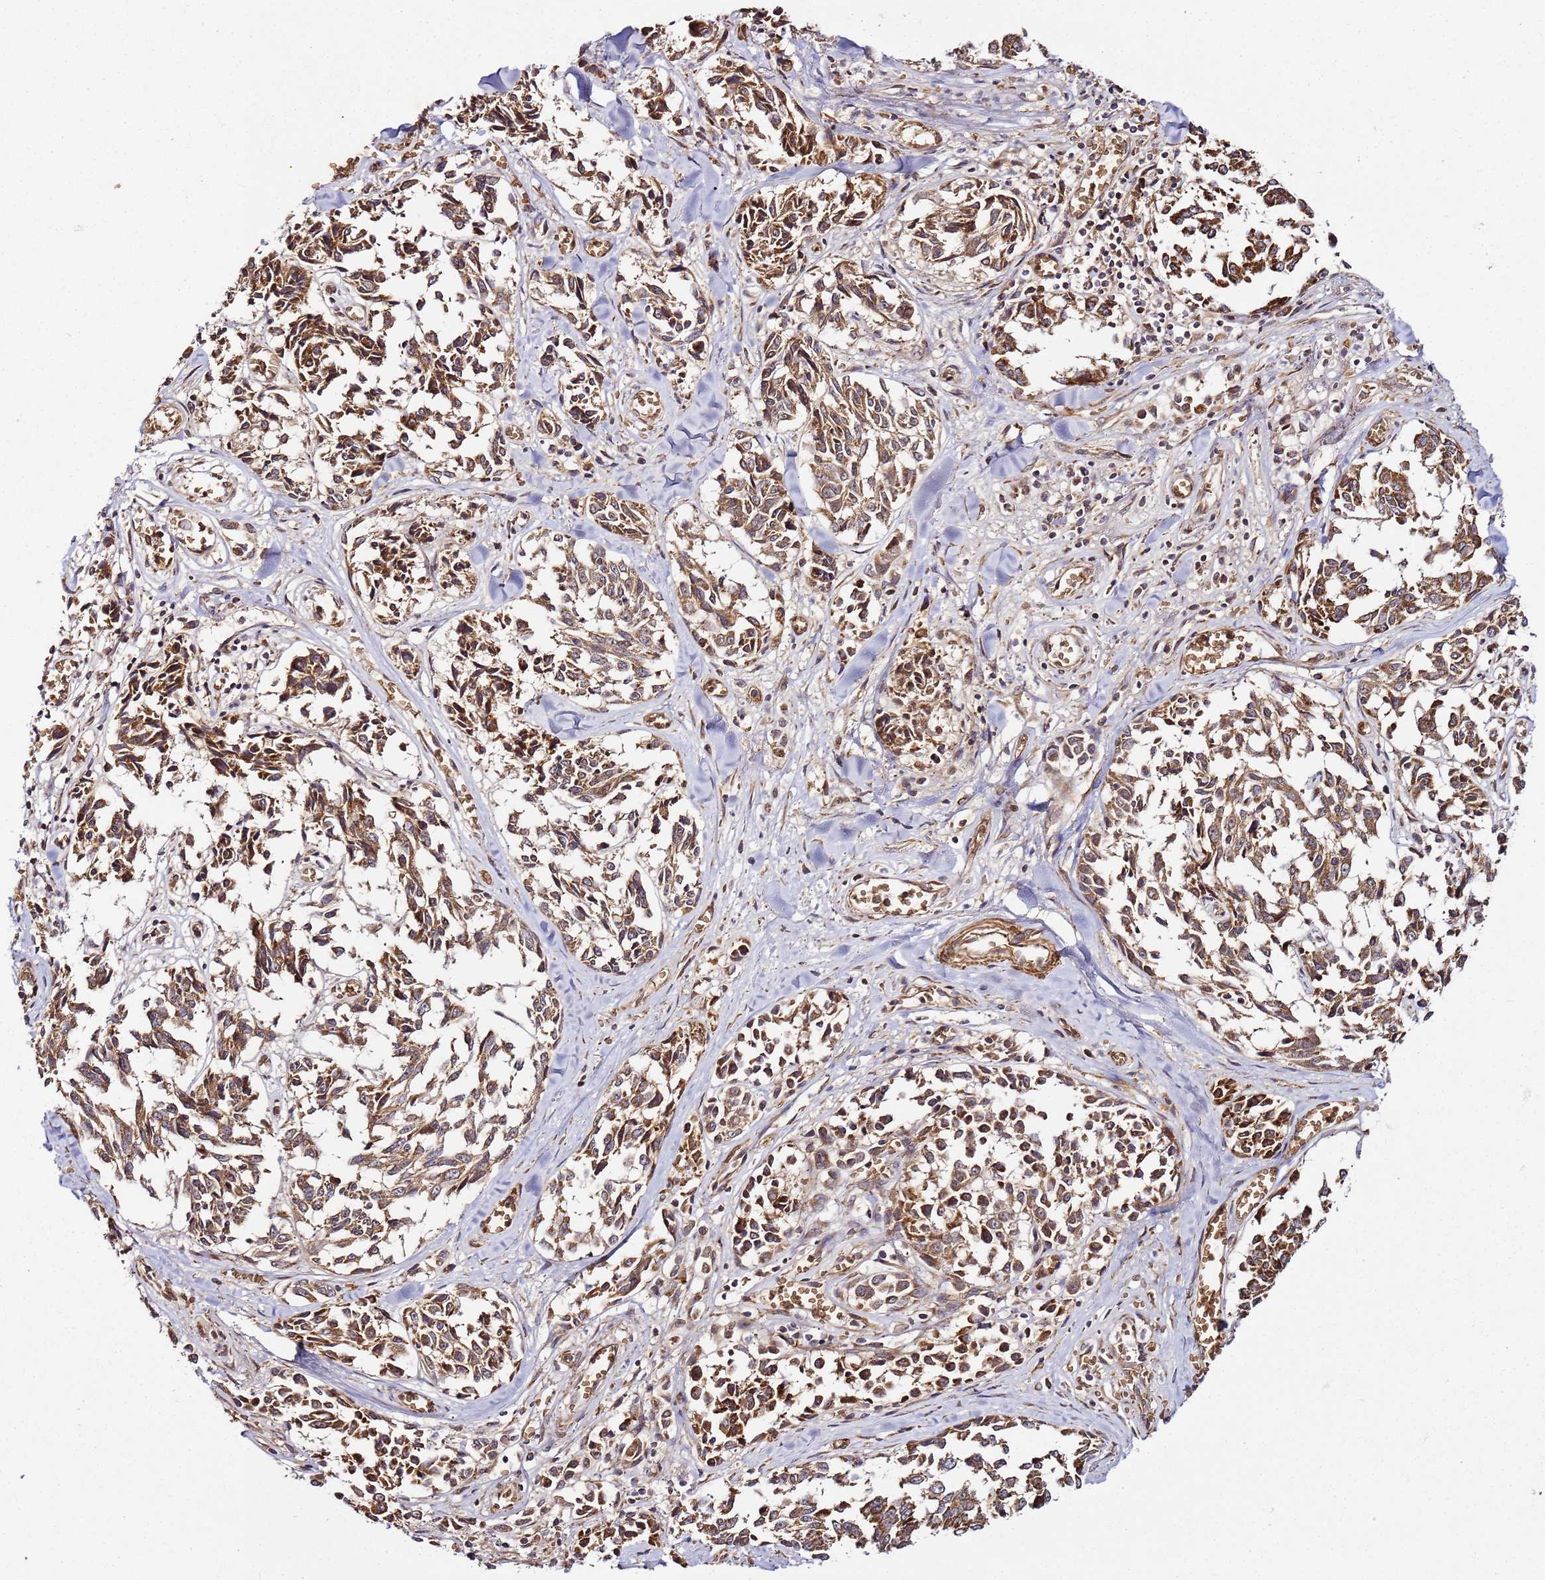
{"staining": {"intensity": "strong", "quantity": ">75%", "location": "cytoplasmic/membranous"}, "tissue": "melanoma", "cell_type": "Tumor cells", "image_type": "cancer", "snomed": [{"axis": "morphology", "description": "Malignant melanoma, NOS"}, {"axis": "topography", "description": "Skin"}], "caption": "High-power microscopy captured an immunohistochemistry image of malignant melanoma, revealing strong cytoplasmic/membranous expression in about >75% of tumor cells.", "gene": "TM2D2", "patient": {"sex": "female", "age": 64}}